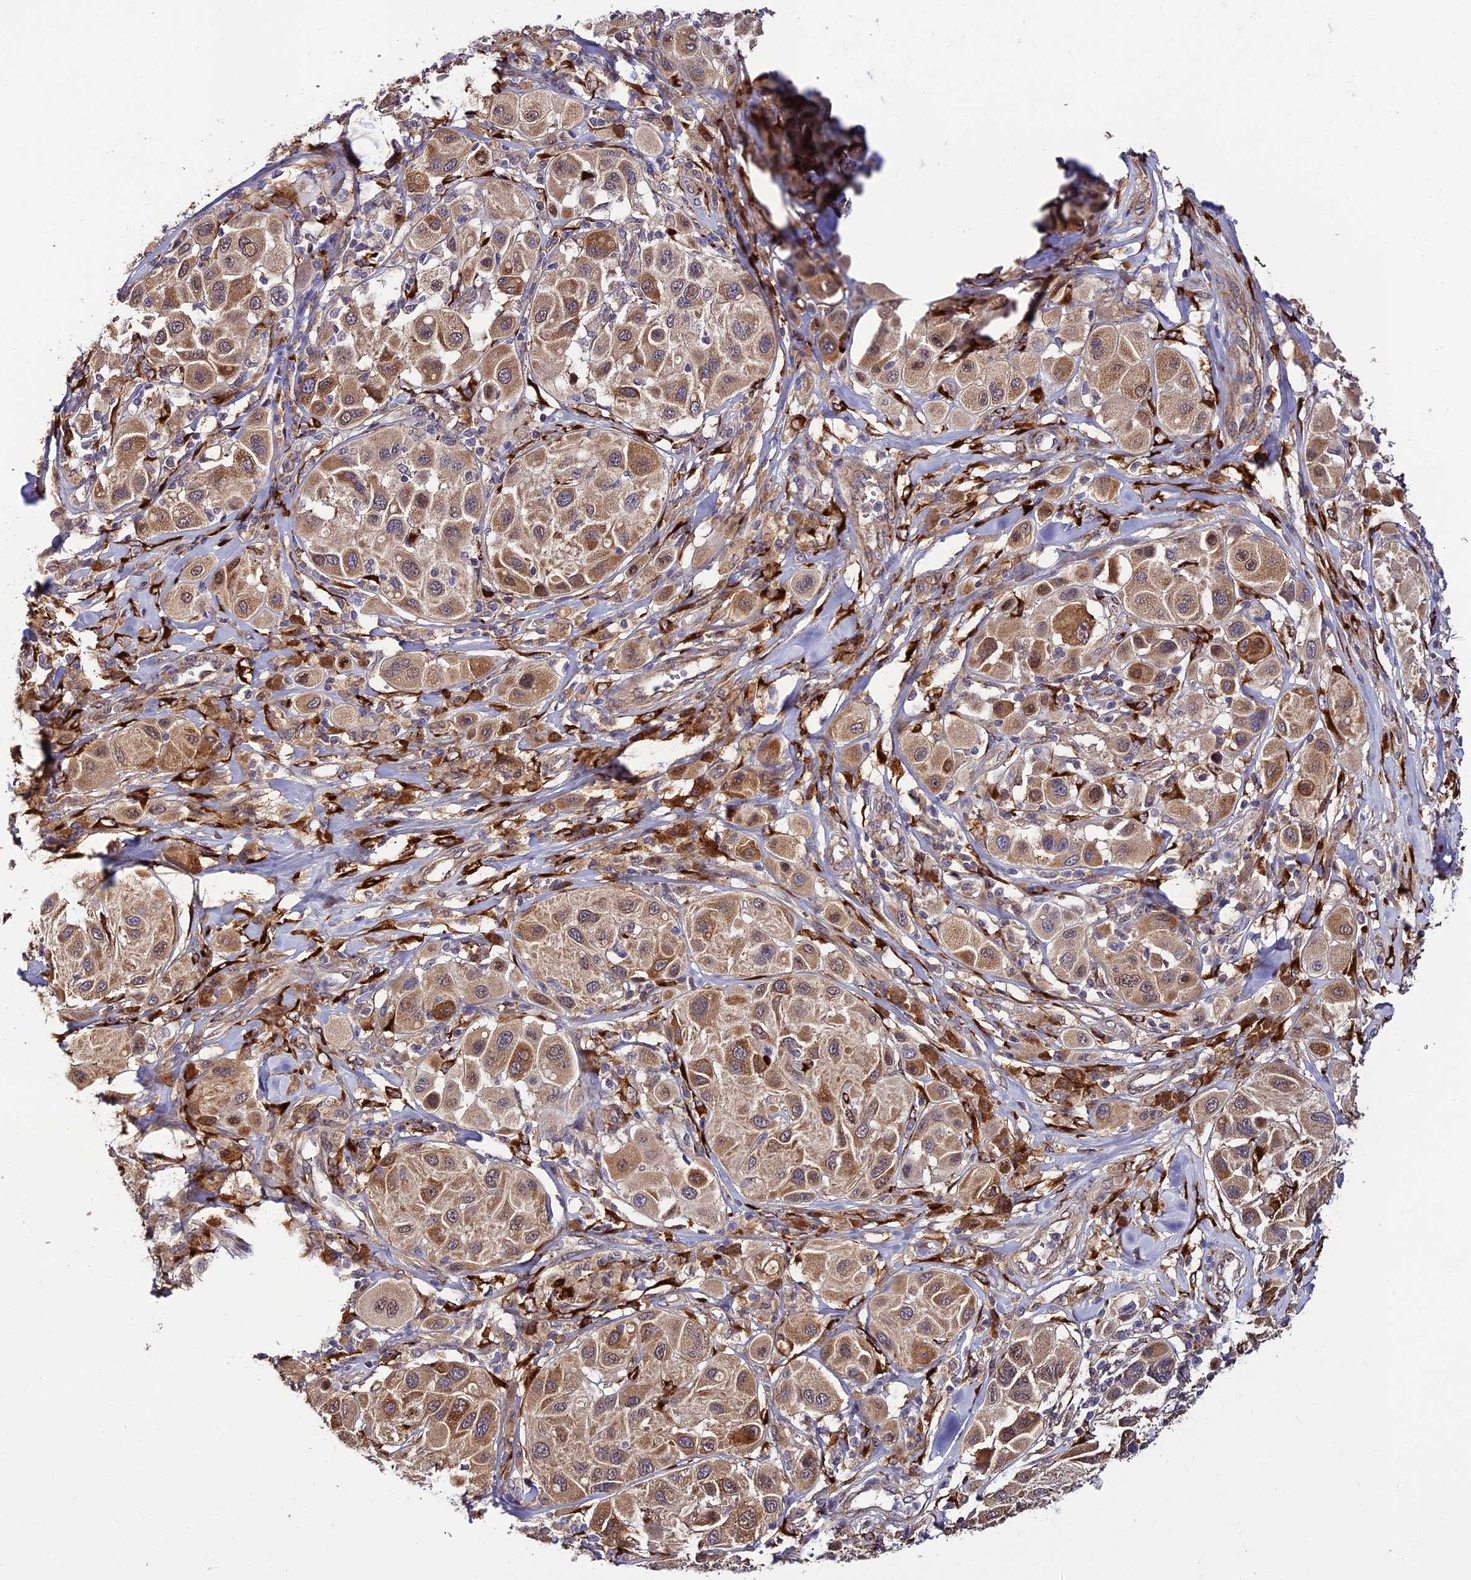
{"staining": {"intensity": "moderate", "quantity": ">75%", "location": "cytoplasmic/membranous"}, "tissue": "melanoma", "cell_type": "Tumor cells", "image_type": "cancer", "snomed": [{"axis": "morphology", "description": "Malignant melanoma, Metastatic site"}, {"axis": "topography", "description": "Skin"}], "caption": "Malignant melanoma (metastatic site) stained with immunohistochemistry (IHC) shows moderate cytoplasmic/membranous positivity in approximately >75% of tumor cells. (IHC, brightfield microscopy, high magnification).", "gene": "P3H3", "patient": {"sex": "male", "age": 41}}